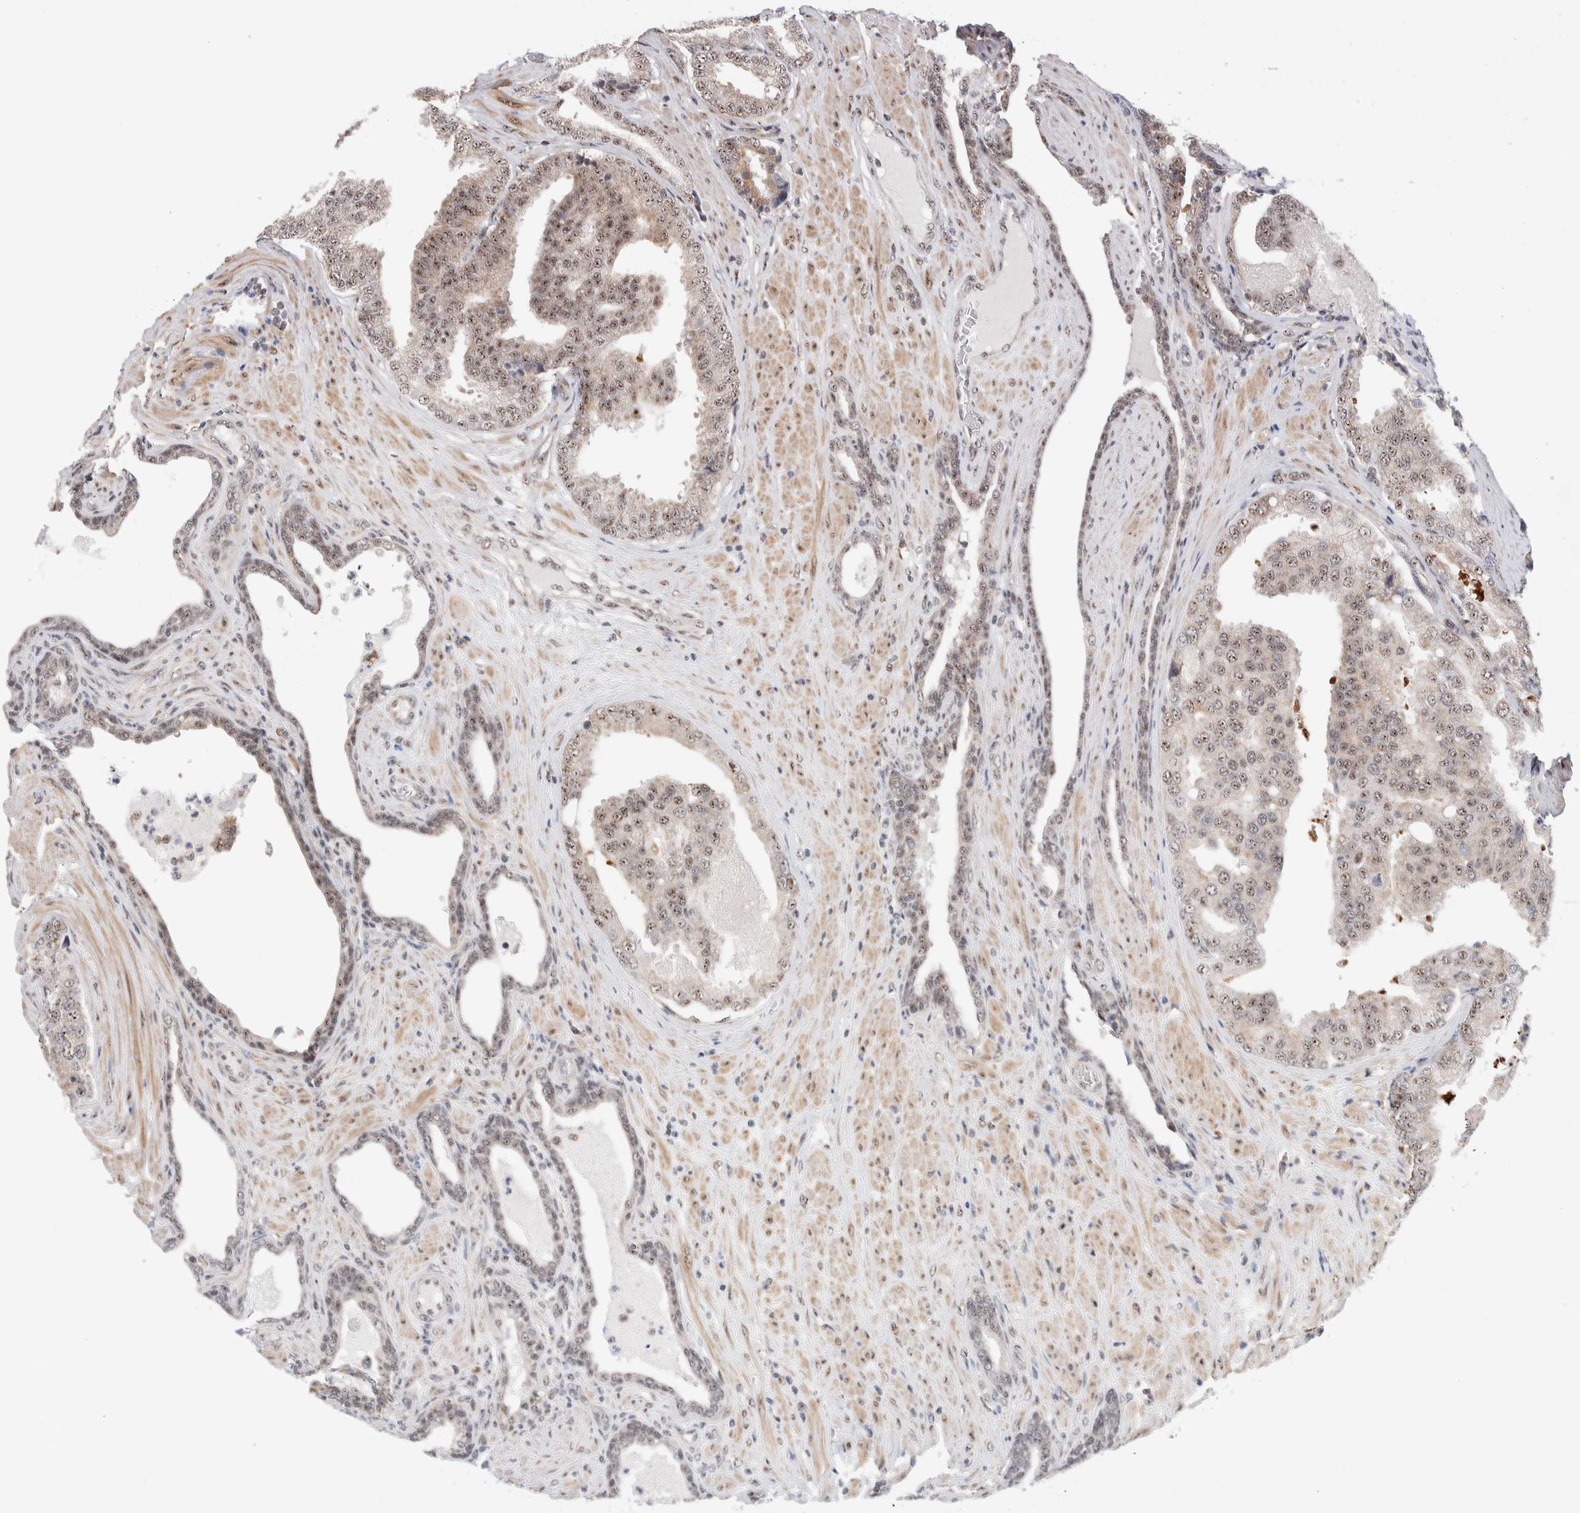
{"staining": {"intensity": "moderate", "quantity": ">75%", "location": "nuclear"}, "tissue": "prostate cancer", "cell_type": "Tumor cells", "image_type": "cancer", "snomed": [{"axis": "morphology", "description": "Adenocarcinoma, High grade"}, {"axis": "topography", "description": "Prostate"}], "caption": "This histopathology image shows immunohistochemistry (IHC) staining of high-grade adenocarcinoma (prostate), with medium moderate nuclear expression in about >75% of tumor cells.", "gene": "ZNF695", "patient": {"sex": "male", "age": 50}}